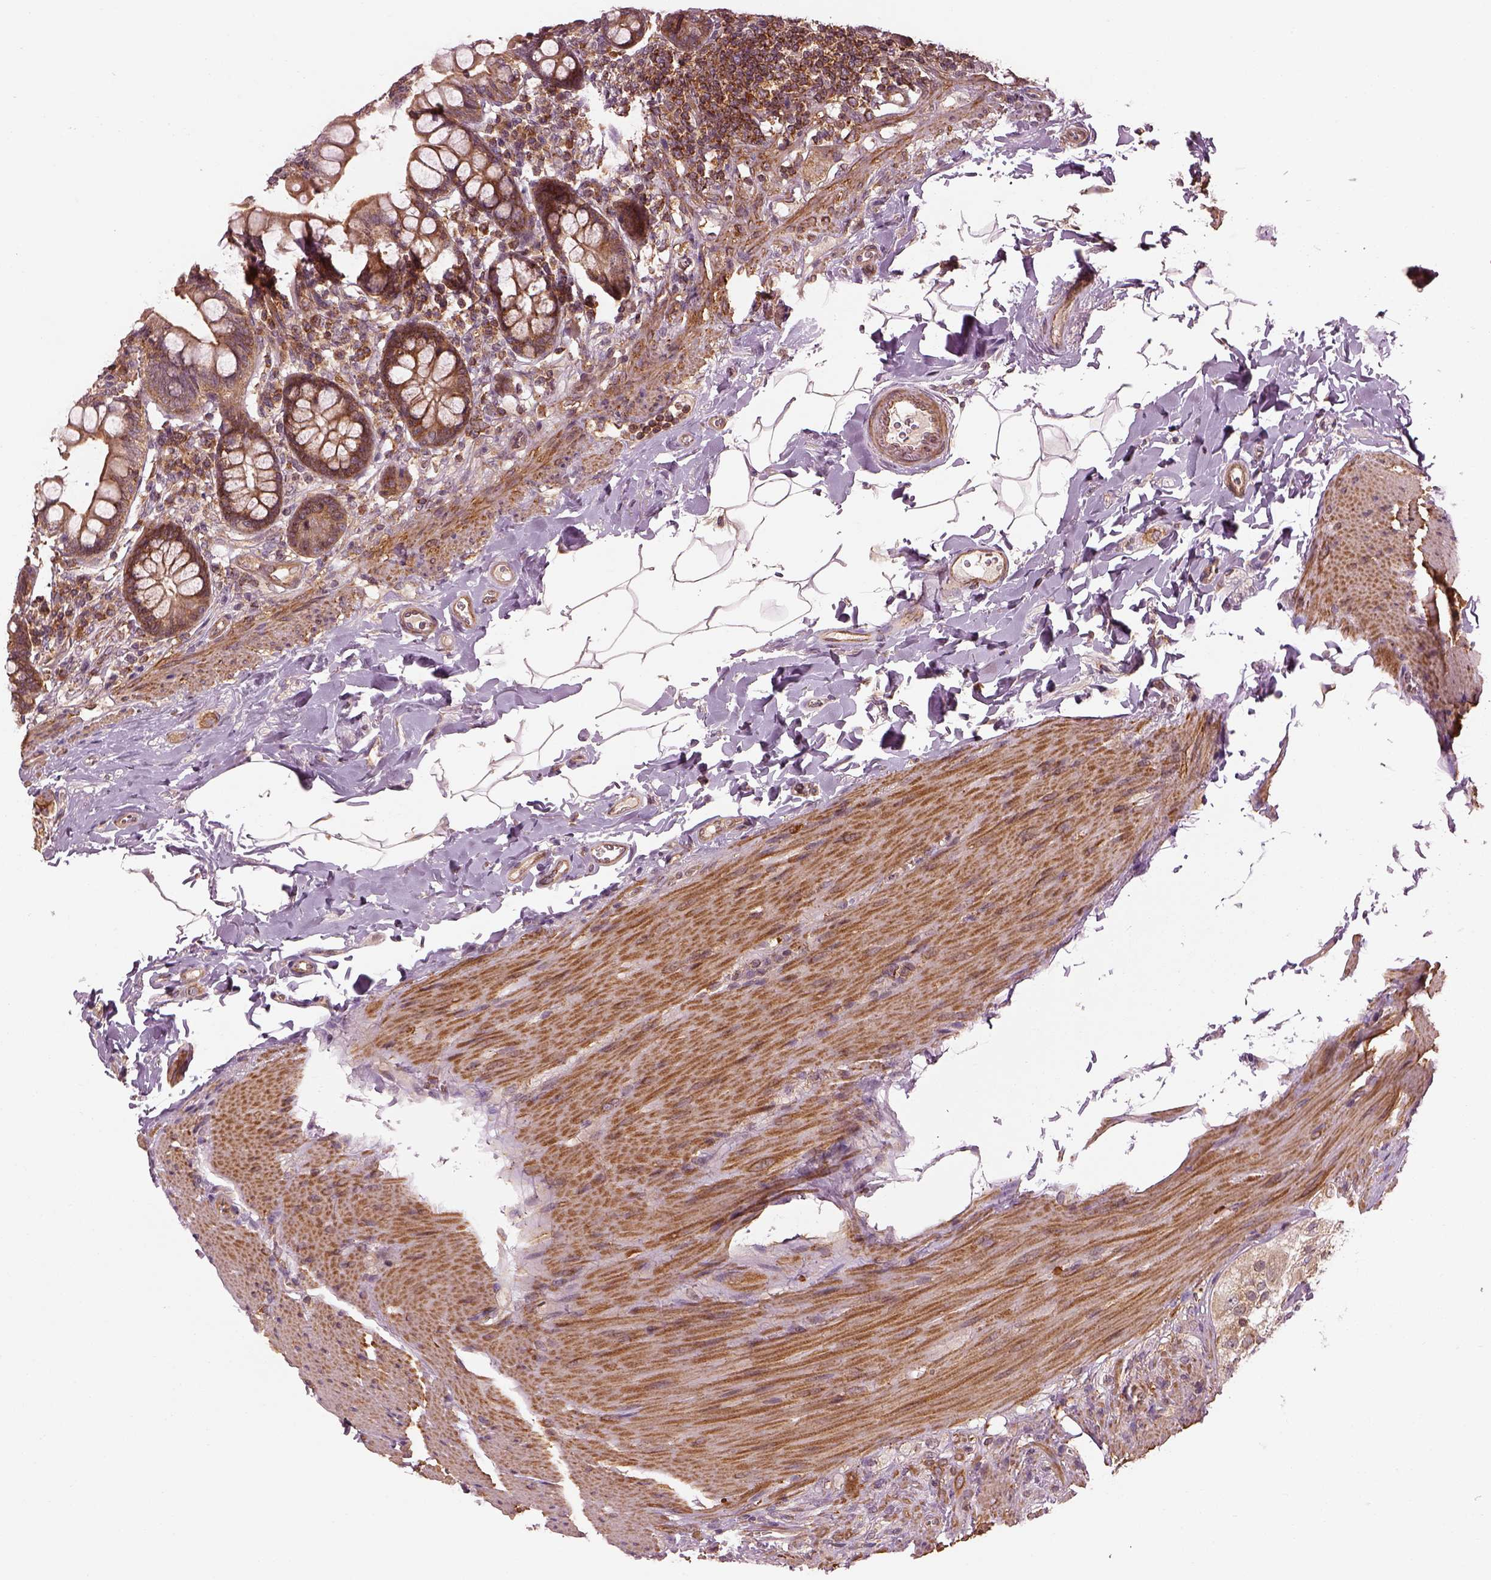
{"staining": {"intensity": "strong", "quantity": ">75%", "location": "cytoplasmic/membranous"}, "tissue": "small intestine", "cell_type": "Glandular cells", "image_type": "normal", "snomed": [{"axis": "morphology", "description": "Normal tissue, NOS"}, {"axis": "topography", "description": "Small intestine"}], "caption": "A high amount of strong cytoplasmic/membranous staining is seen in about >75% of glandular cells in normal small intestine.", "gene": "LSM14A", "patient": {"sex": "female", "age": 56}}